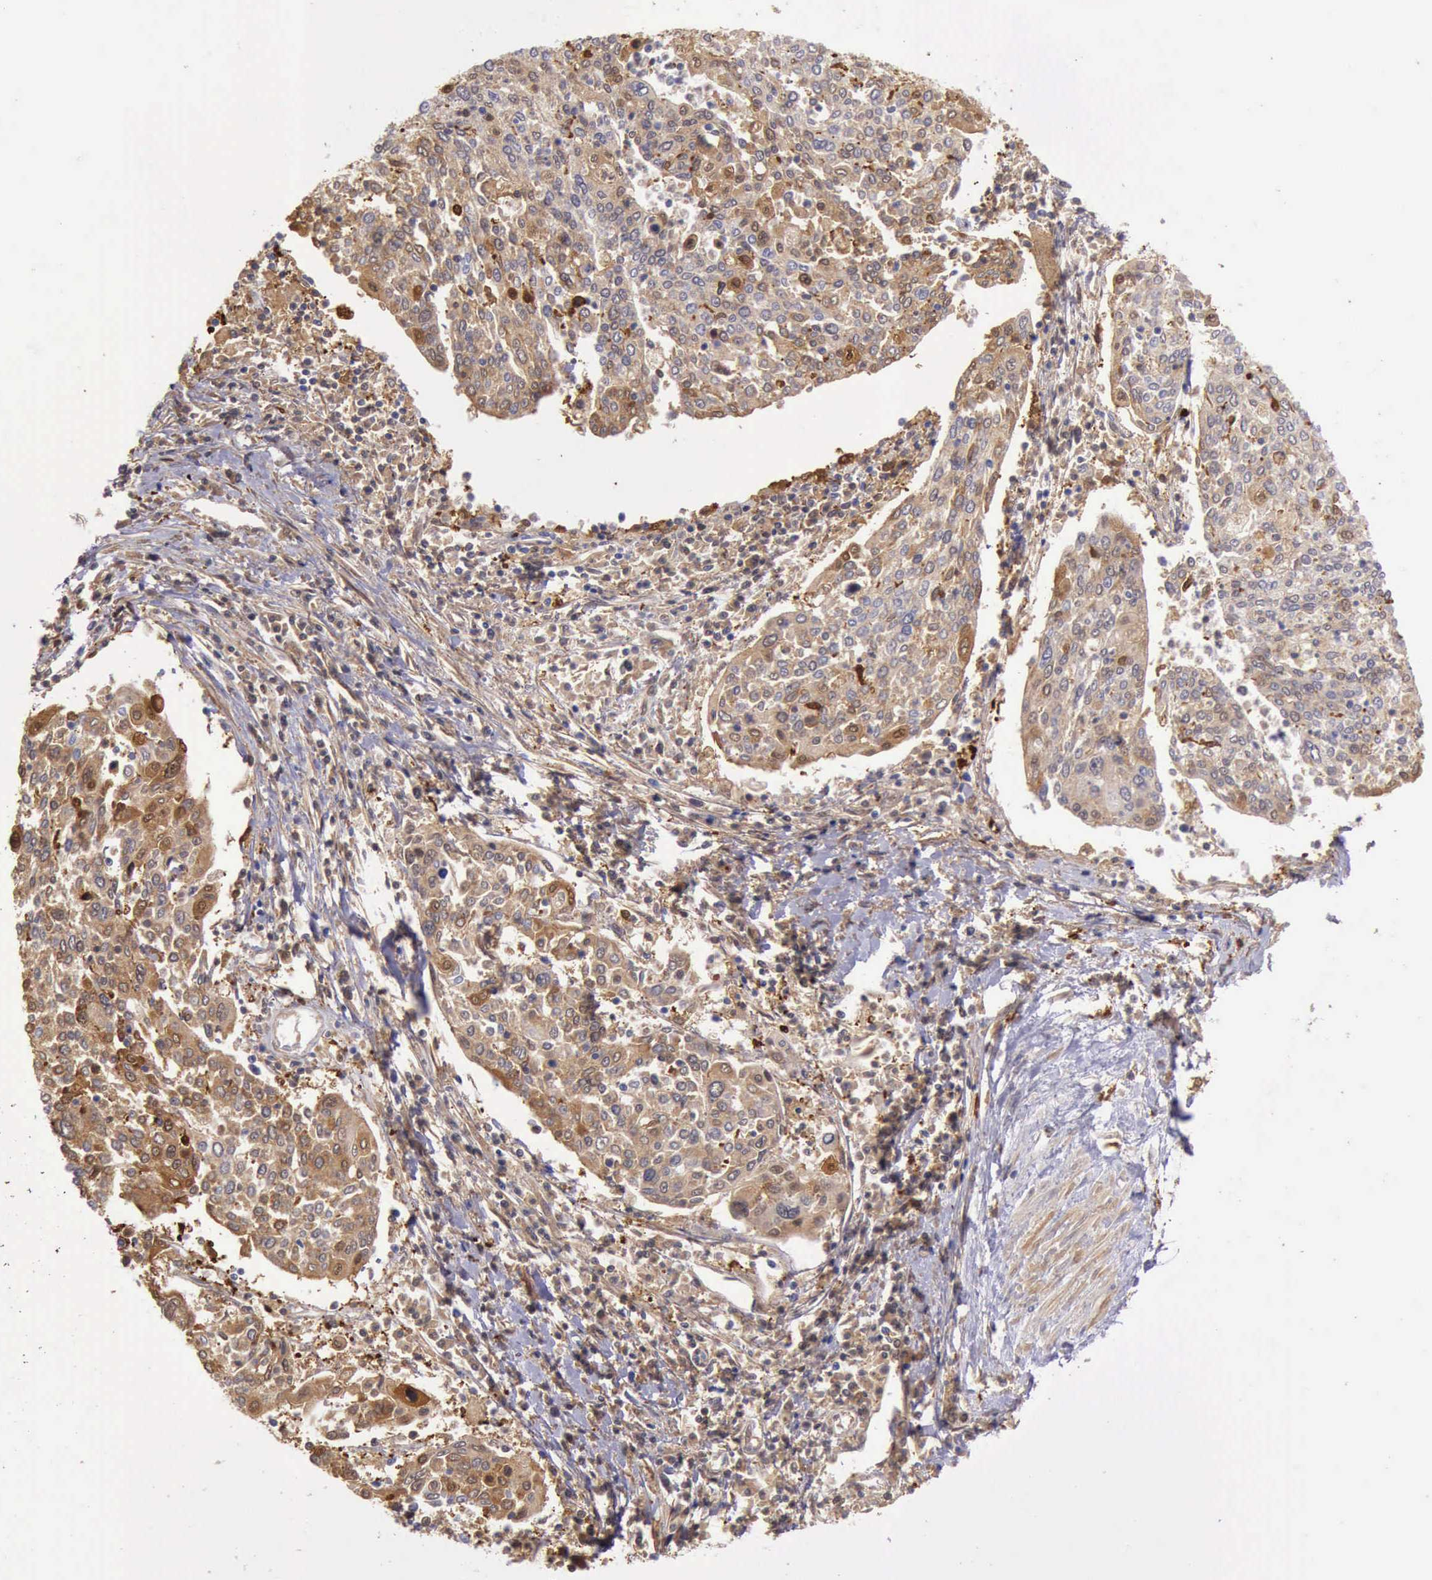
{"staining": {"intensity": "moderate", "quantity": "25%-75%", "location": "cytoplasmic/membranous,nuclear"}, "tissue": "cervical cancer", "cell_type": "Tumor cells", "image_type": "cancer", "snomed": [{"axis": "morphology", "description": "Squamous cell carcinoma, NOS"}, {"axis": "topography", "description": "Cervix"}], "caption": "Cervical squamous cell carcinoma stained with immunohistochemistry displays moderate cytoplasmic/membranous and nuclear staining in about 25%-75% of tumor cells.", "gene": "TYMP", "patient": {"sex": "female", "age": 40}}